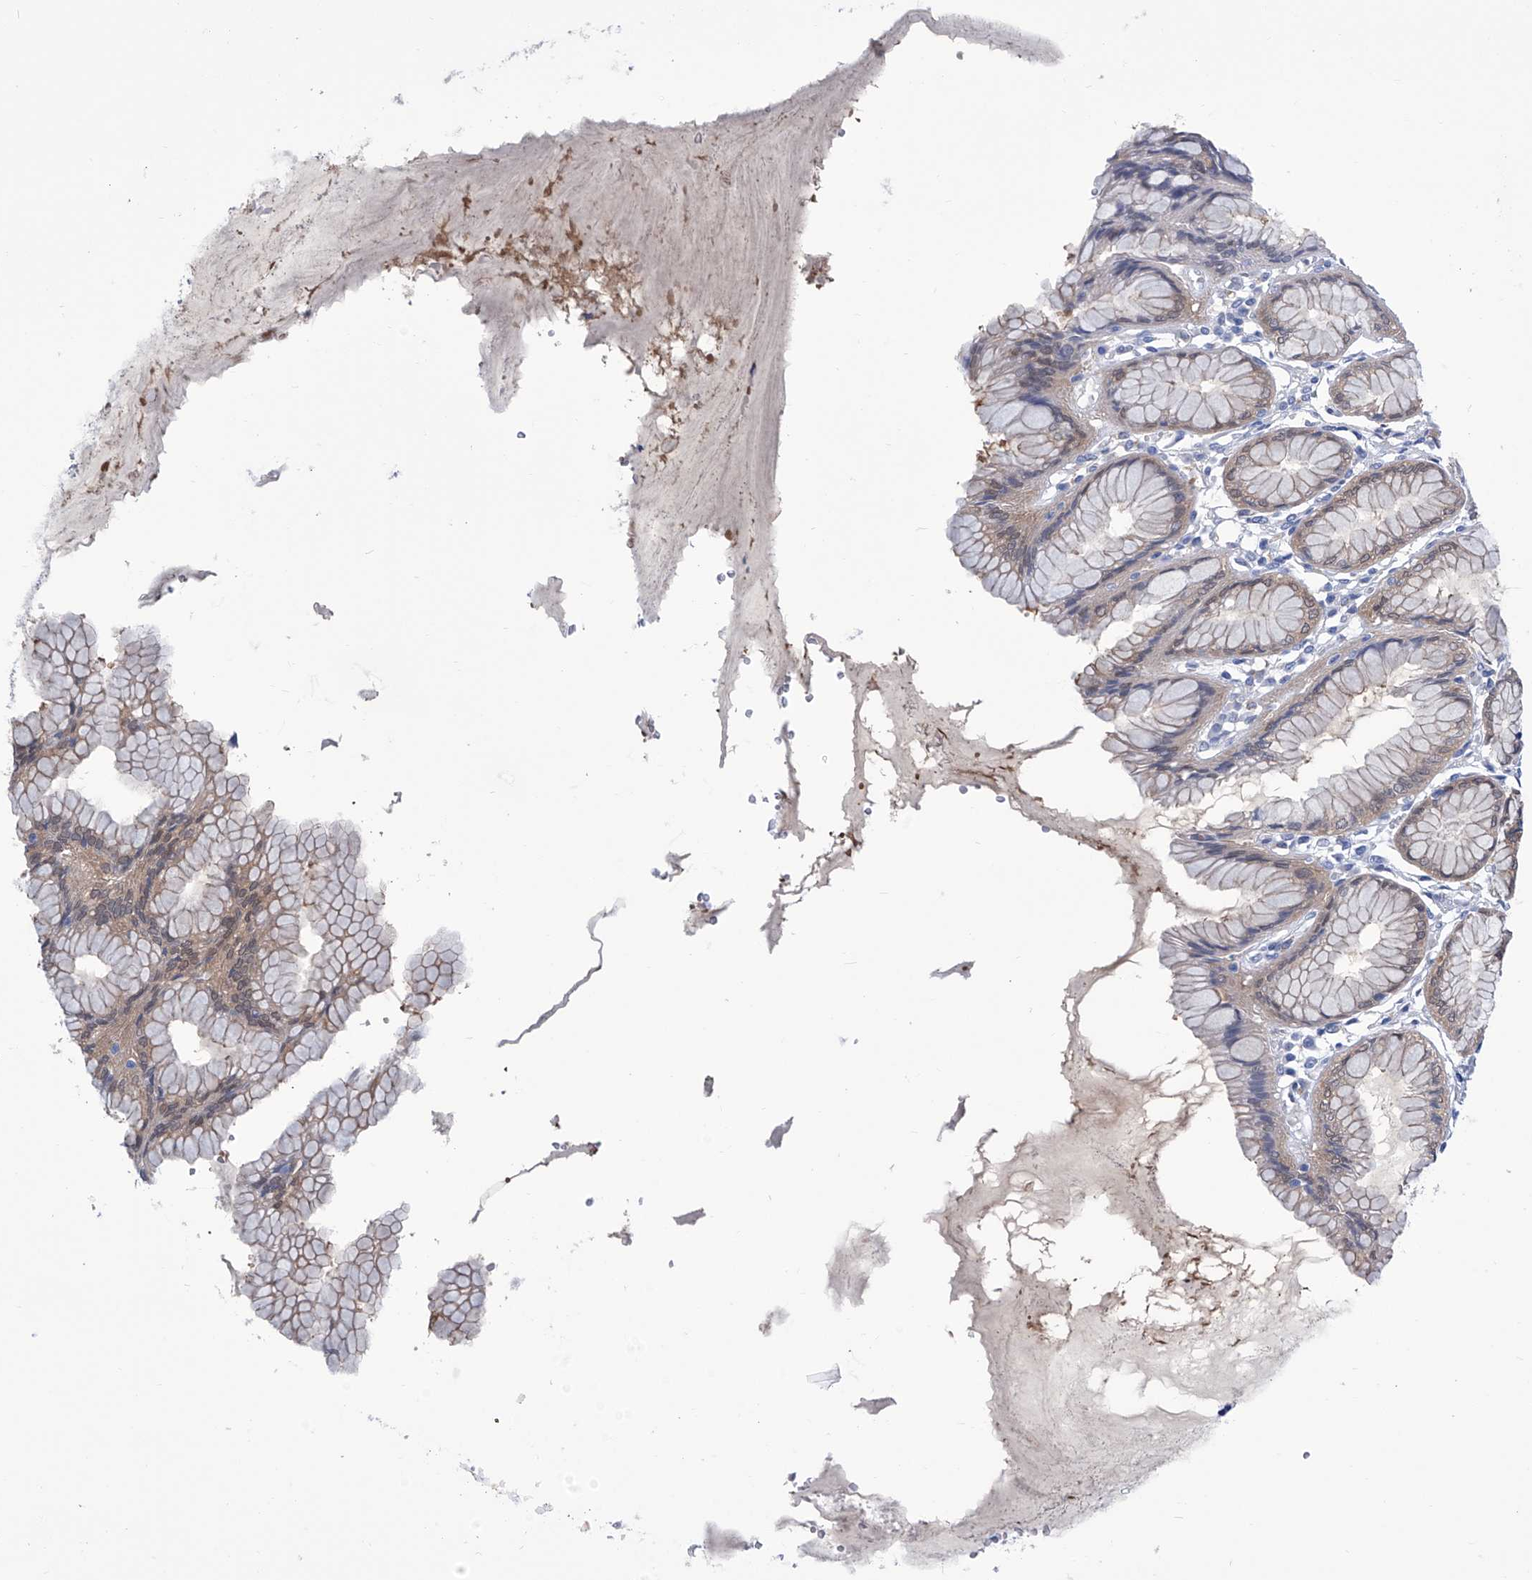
{"staining": {"intensity": "moderate", "quantity": "<25%", "location": "cytoplasmic/membranous"}, "tissue": "stomach", "cell_type": "Glandular cells", "image_type": "normal", "snomed": [{"axis": "morphology", "description": "Normal tissue, NOS"}, {"axis": "topography", "description": "Stomach, lower"}], "caption": "Immunohistochemistry of unremarkable stomach reveals low levels of moderate cytoplasmic/membranous expression in about <25% of glandular cells.", "gene": "IMPA2", "patient": {"sex": "female", "age": 56}}